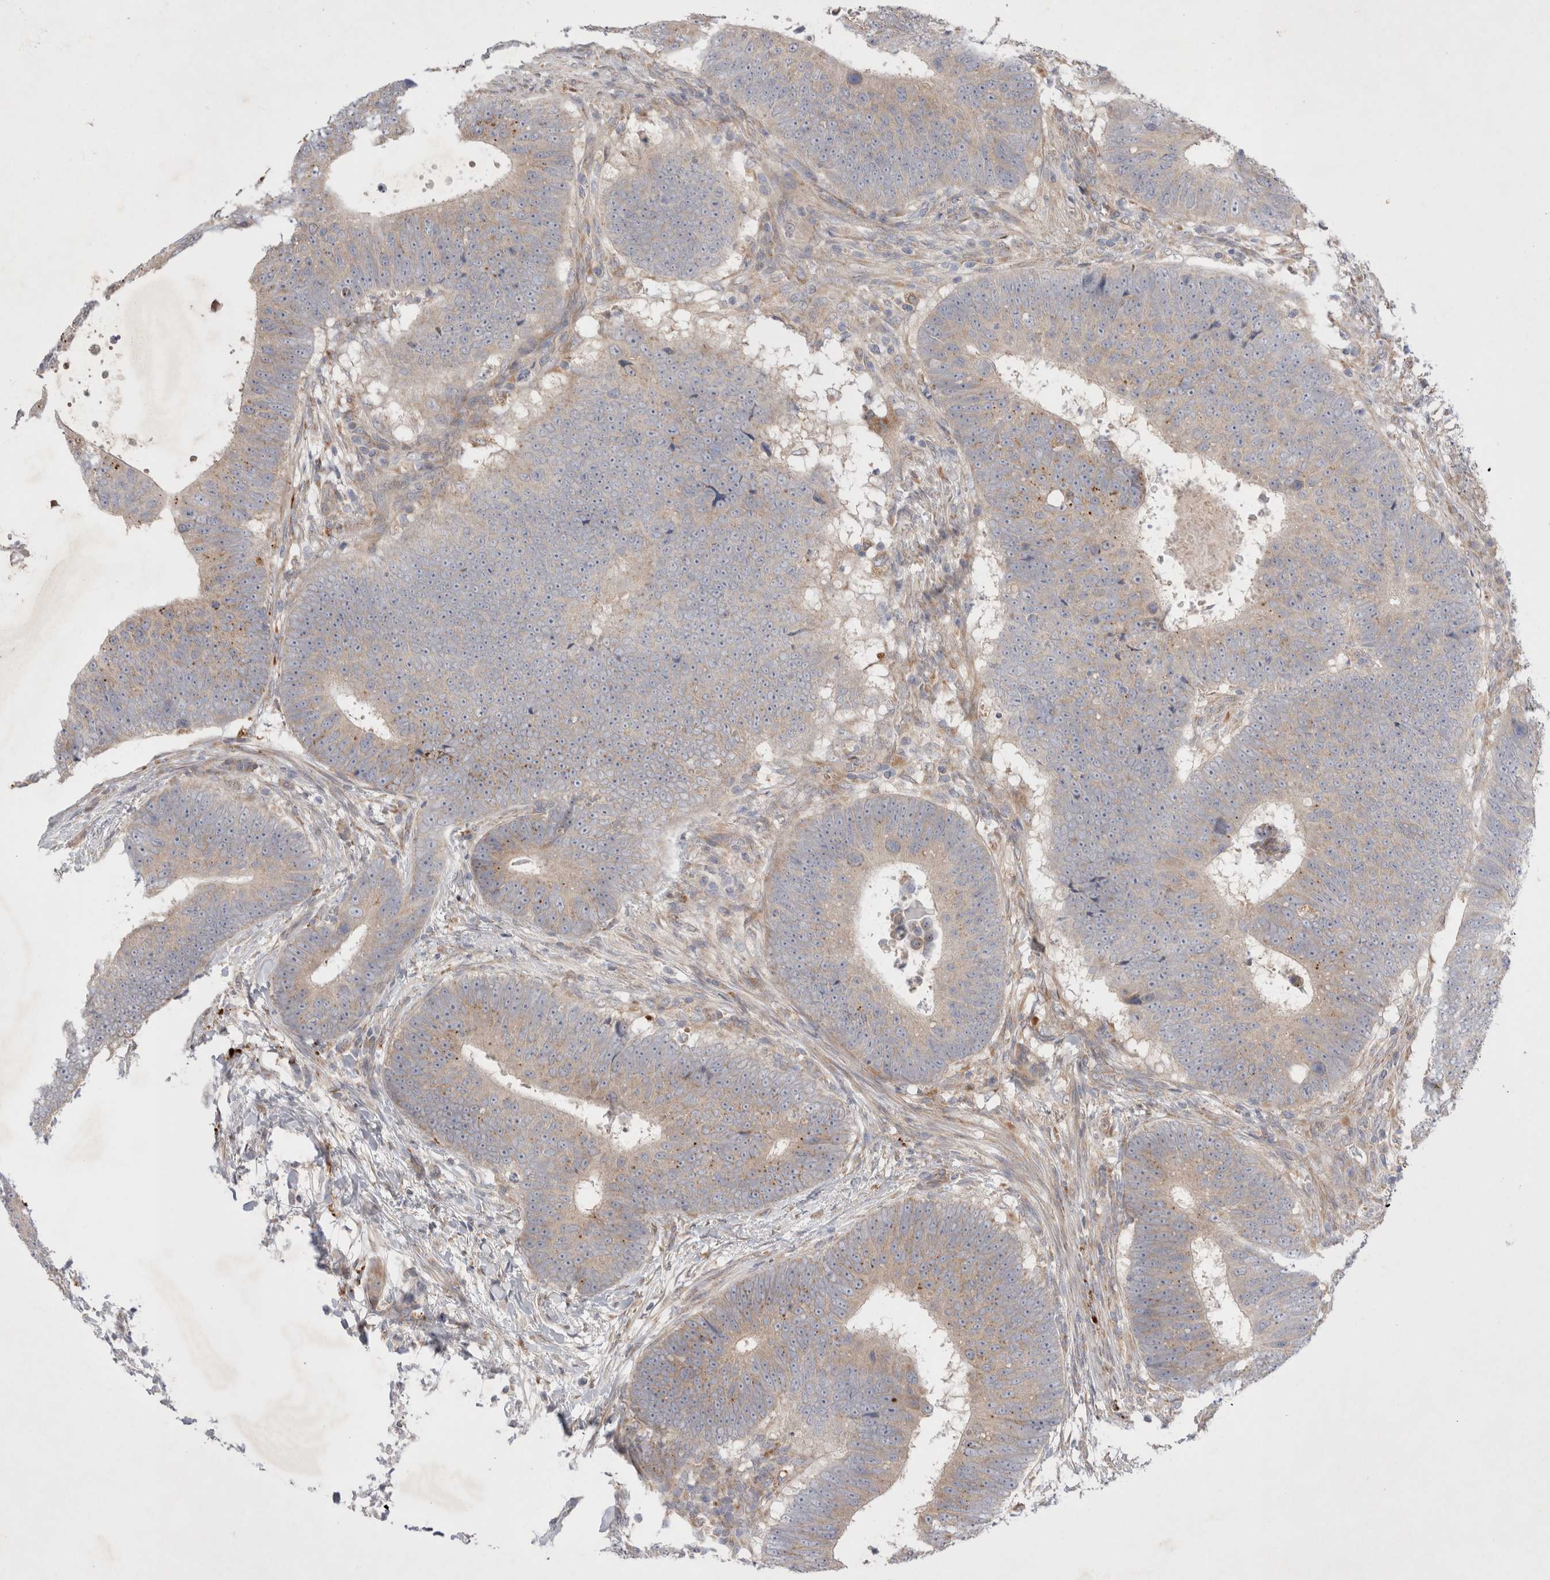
{"staining": {"intensity": "weak", "quantity": ">75%", "location": "cytoplasmic/membranous"}, "tissue": "colorectal cancer", "cell_type": "Tumor cells", "image_type": "cancer", "snomed": [{"axis": "morphology", "description": "Adenocarcinoma, NOS"}, {"axis": "topography", "description": "Colon"}], "caption": "Immunohistochemistry (IHC) photomicrograph of adenocarcinoma (colorectal) stained for a protein (brown), which demonstrates low levels of weak cytoplasmic/membranous expression in about >75% of tumor cells.", "gene": "NPC1", "patient": {"sex": "male", "age": 56}}